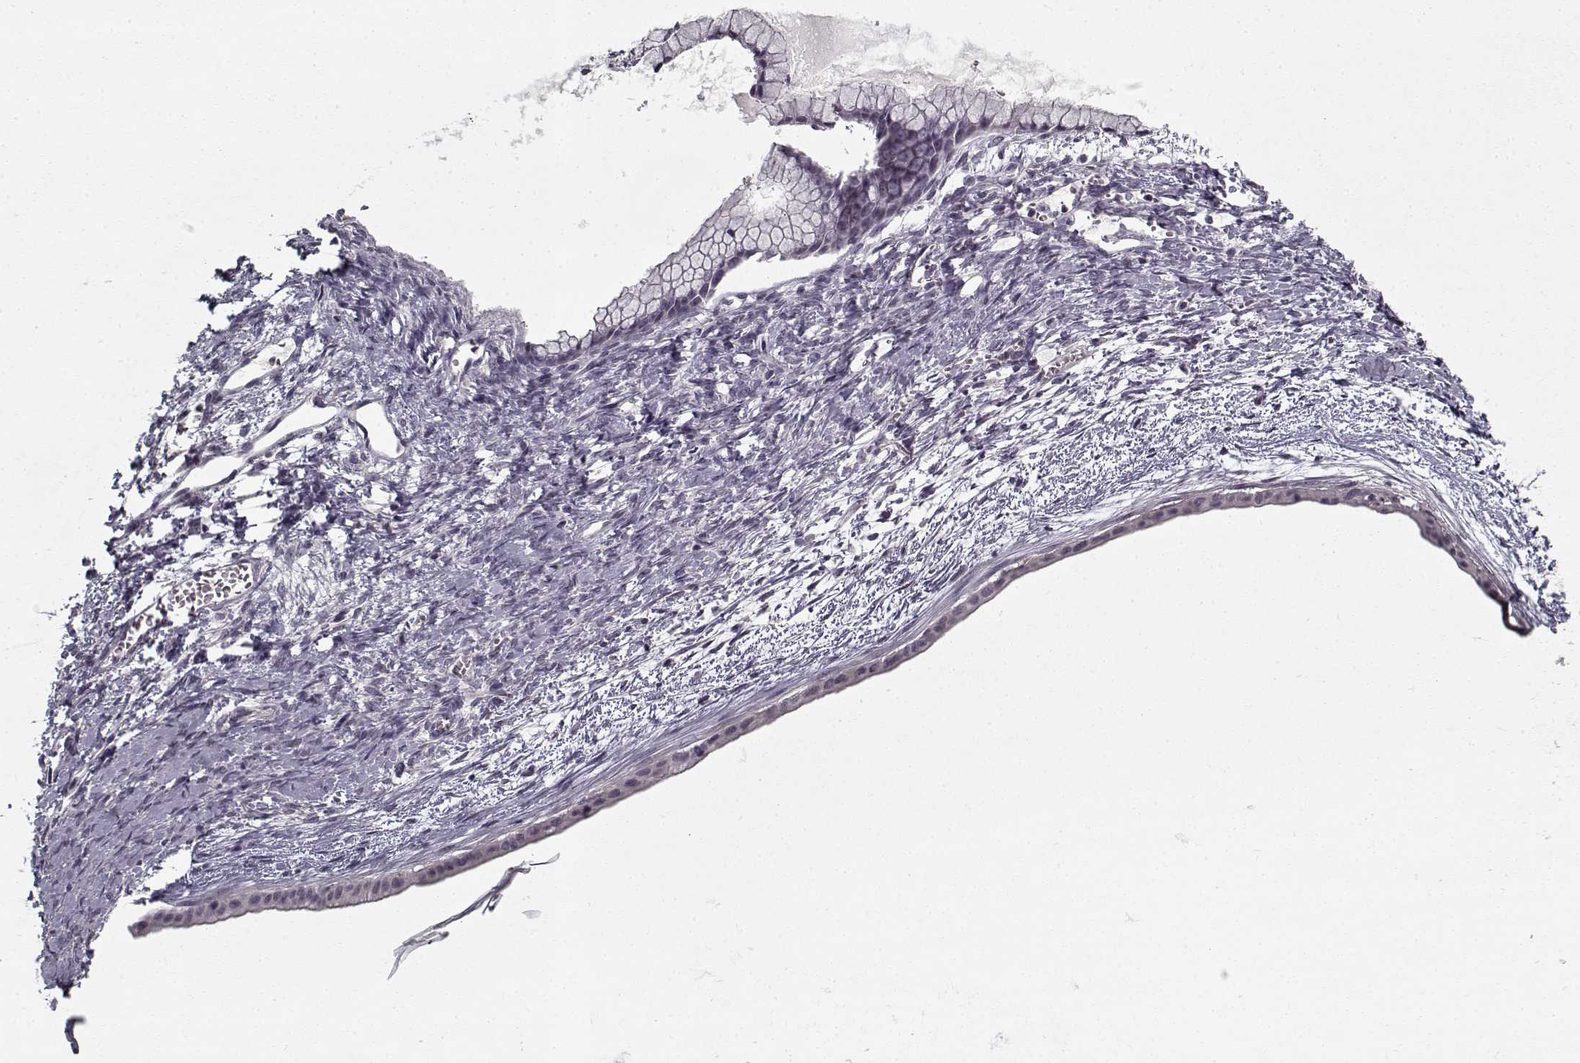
{"staining": {"intensity": "negative", "quantity": "none", "location": "none"}, "tissue": "ovarian cancer", "cell_type": "Tumor cells", "image_type": "cancer", "snomed": [{"axis": "morphology", "description": "Cystadenocarcinoma, mucinous, NOS"}, {"axis": "topography", "description": "Ovary"}], "caption": "This is a micrograph of immunohistochemistry (IHC) staining of mucinous cystadenocarcinoma (ovarian), which shows no expression in tumor cells. (Stains: DAB immunohistochemistry (IHC) with hematoxylin counter stain, Microscopy: brightfield microscopy at high magnification).", "gene": "LAMA2", "patient": {"sex": "female", "age": 41}}